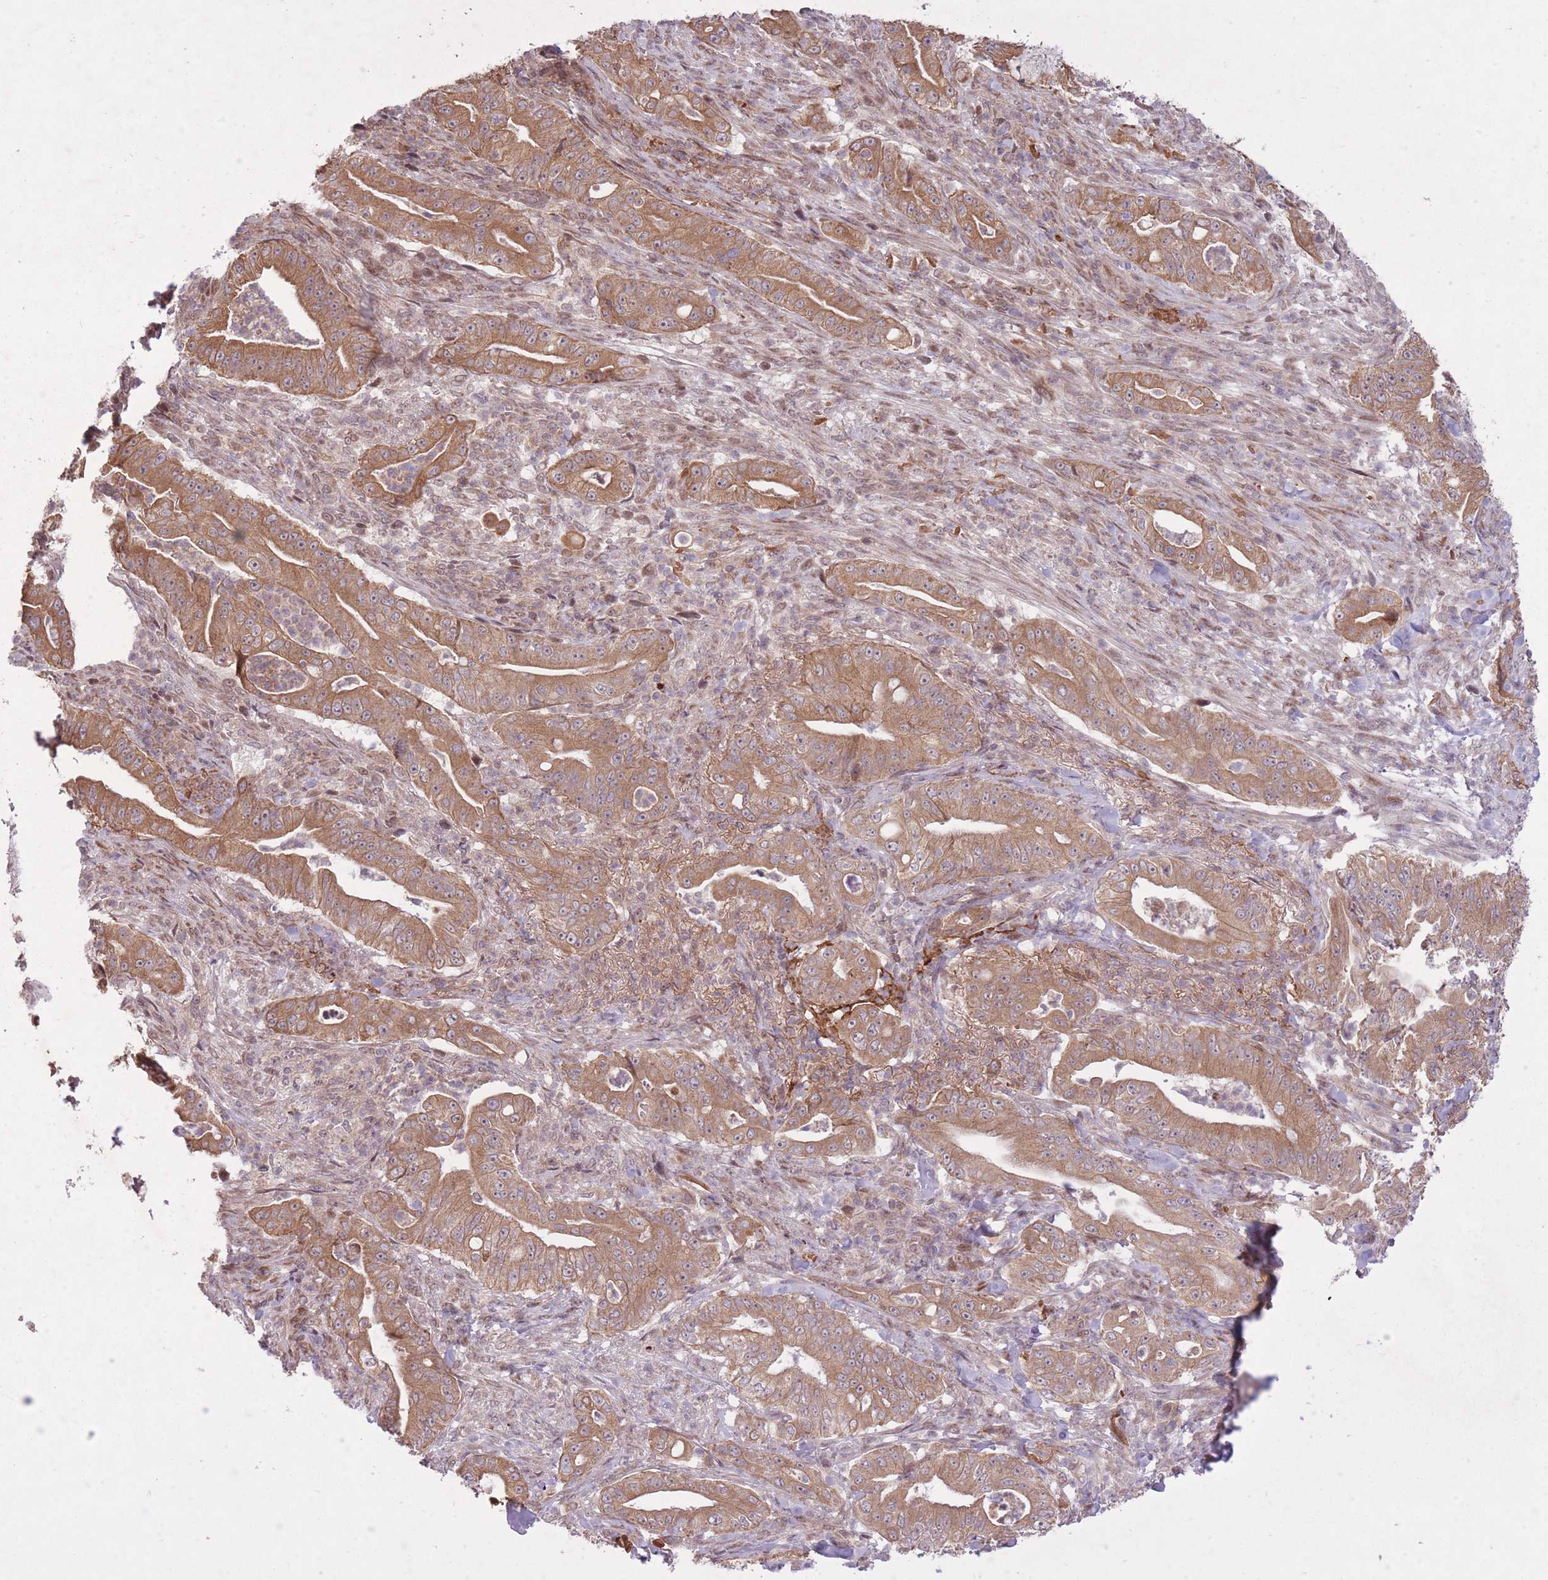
{"staining": {"intensity": "moderate", "quantity": ">75%", "location": "cytoplasmic/membranous"}, "tissue": "pancreatic cancer", "cell_type": "Tumor cells", "image_type": "cancer", "snomed": [{"axis": "morphology", "description": "Adenocarcinoma, NOS"}, {"axis": "topography", "description": "Pancreas"}], "caption": "Protein staining shows moderate cytoplasmic/membranous expression in about >75% of tumor cells in adenocarcinoma (pancreatic).", "gene": "ZNF391", "patient": {"sex": "male", "age": 71}}